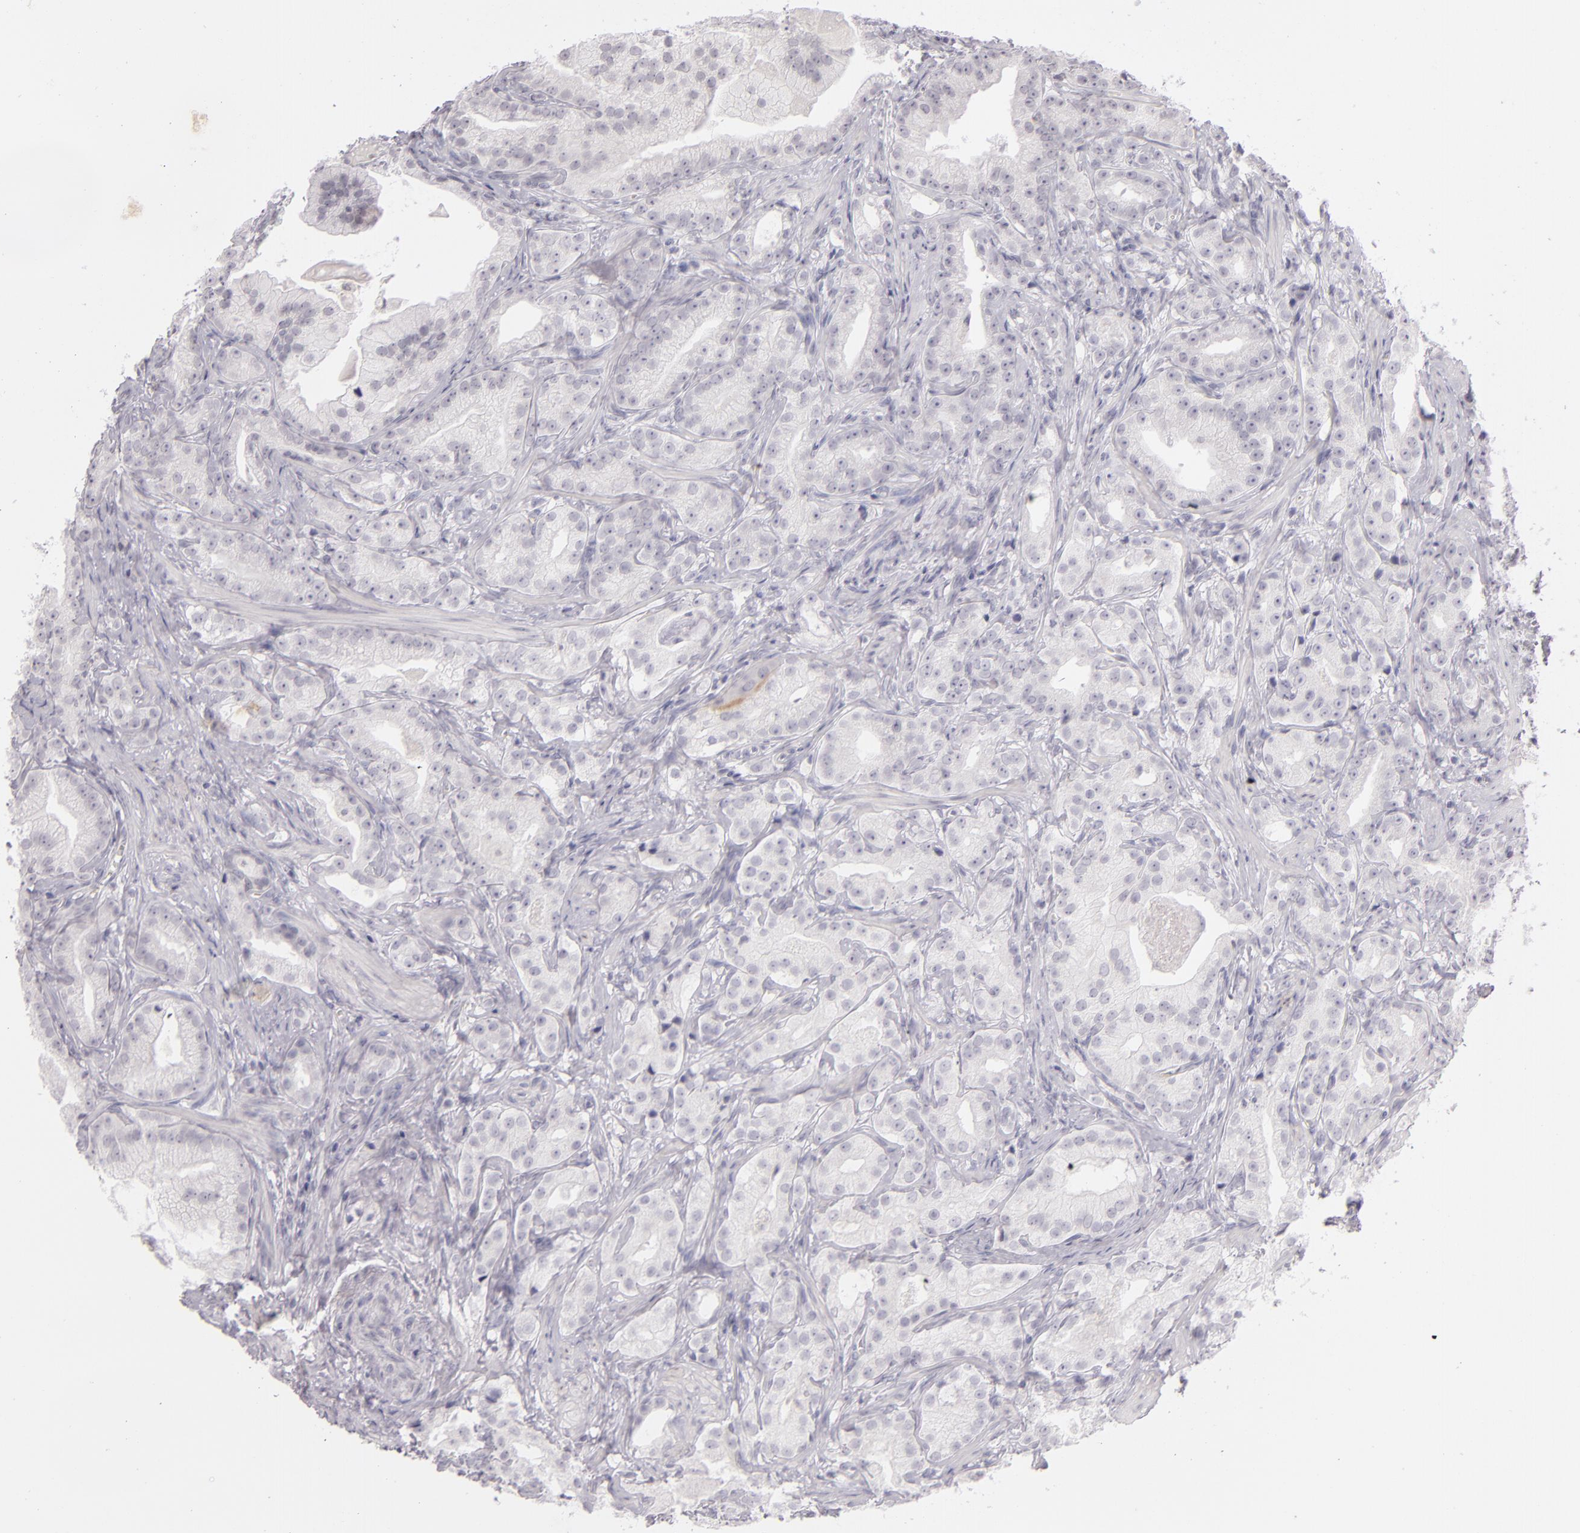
{"staining": {"intensity": "negative", "quantity": "none", "location": "none"}, "tissue": "prostate cancer", "cell_type": "Tumor cells", "image_type": "cancer", "snomed": [{"axis": "morphology", "description": "Adenocarcinoma, Low grade"}, {"axis": "topography", "description": "Prostate"}], "caption": "Protein analysis of prostate adenocarcinoma (low-grade) exhibits no significant positivity in tumor cells. (Brightfield microscopy of DAB immunohistochemistry at high magnification).", "gene": "CD40", "patient": {"sex": "male", "age": 59}}